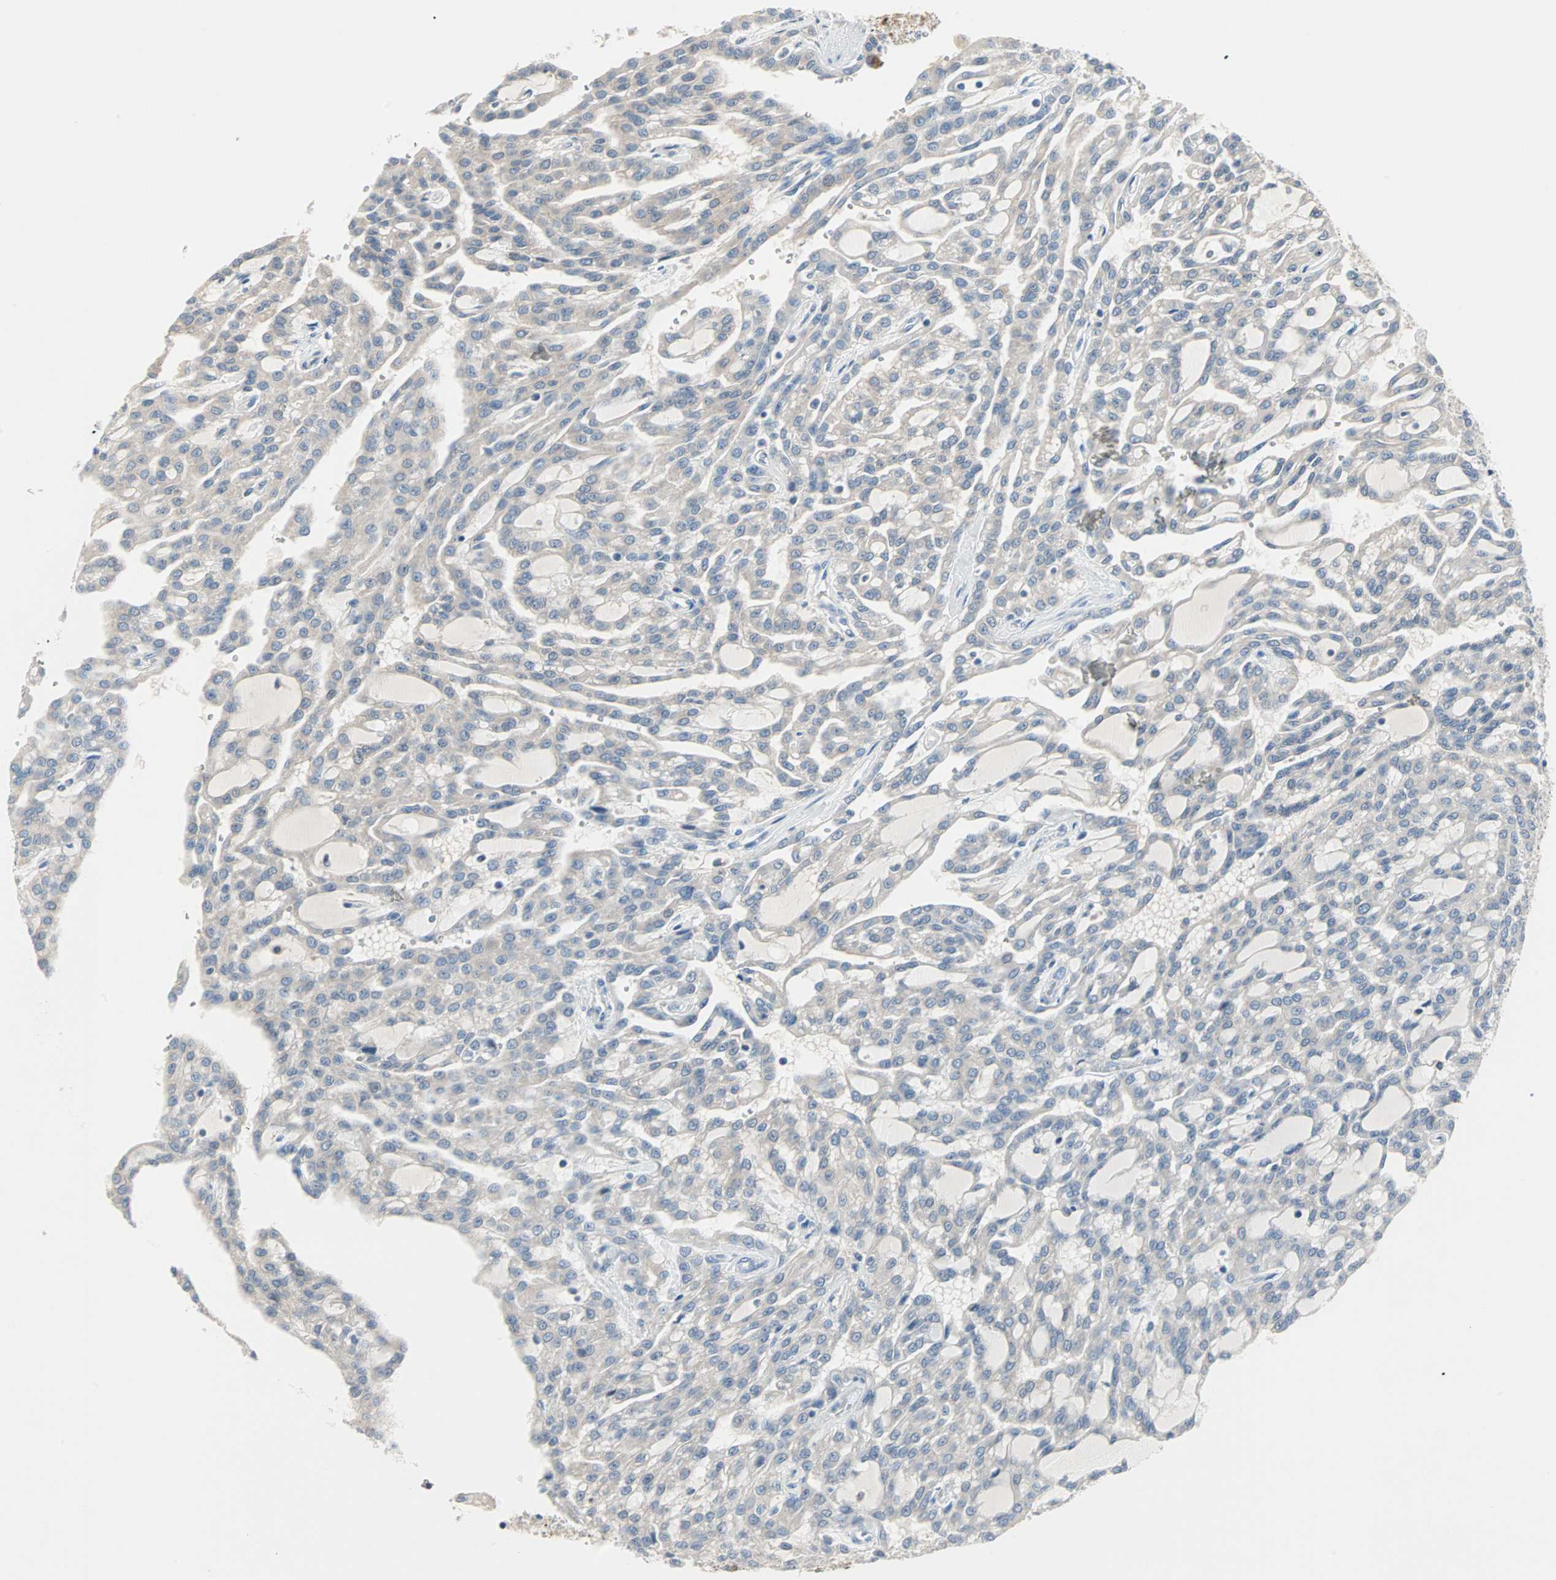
{"staining": {"intensity": "weak", "quantity": "25%-75%", "location": "cytoplasmic/membranous"}, "tissue": "renal cancer", "cell_type": "Tumor cells", "image_type": "cancer", "snomed": [{"axis": "morphology", "description": "Adenocarcinoma, NOS"}, {"axis": "topography", "description": "Kidney"}], "caption": "DAB immunohistochemical staining of human adenocarcinoma (renal) reveals weak cytoplasmic/membranous protein expression in approximately 25%-75% of tumor cells. The protein is stained brown, and the nuclei are stained in blue (DAB (3,3'-diaminobenzidine) IHC with brightfield microscopy, high magnification).", "gene": "MPI", "patient": {"sex": "male", "age": 63}}